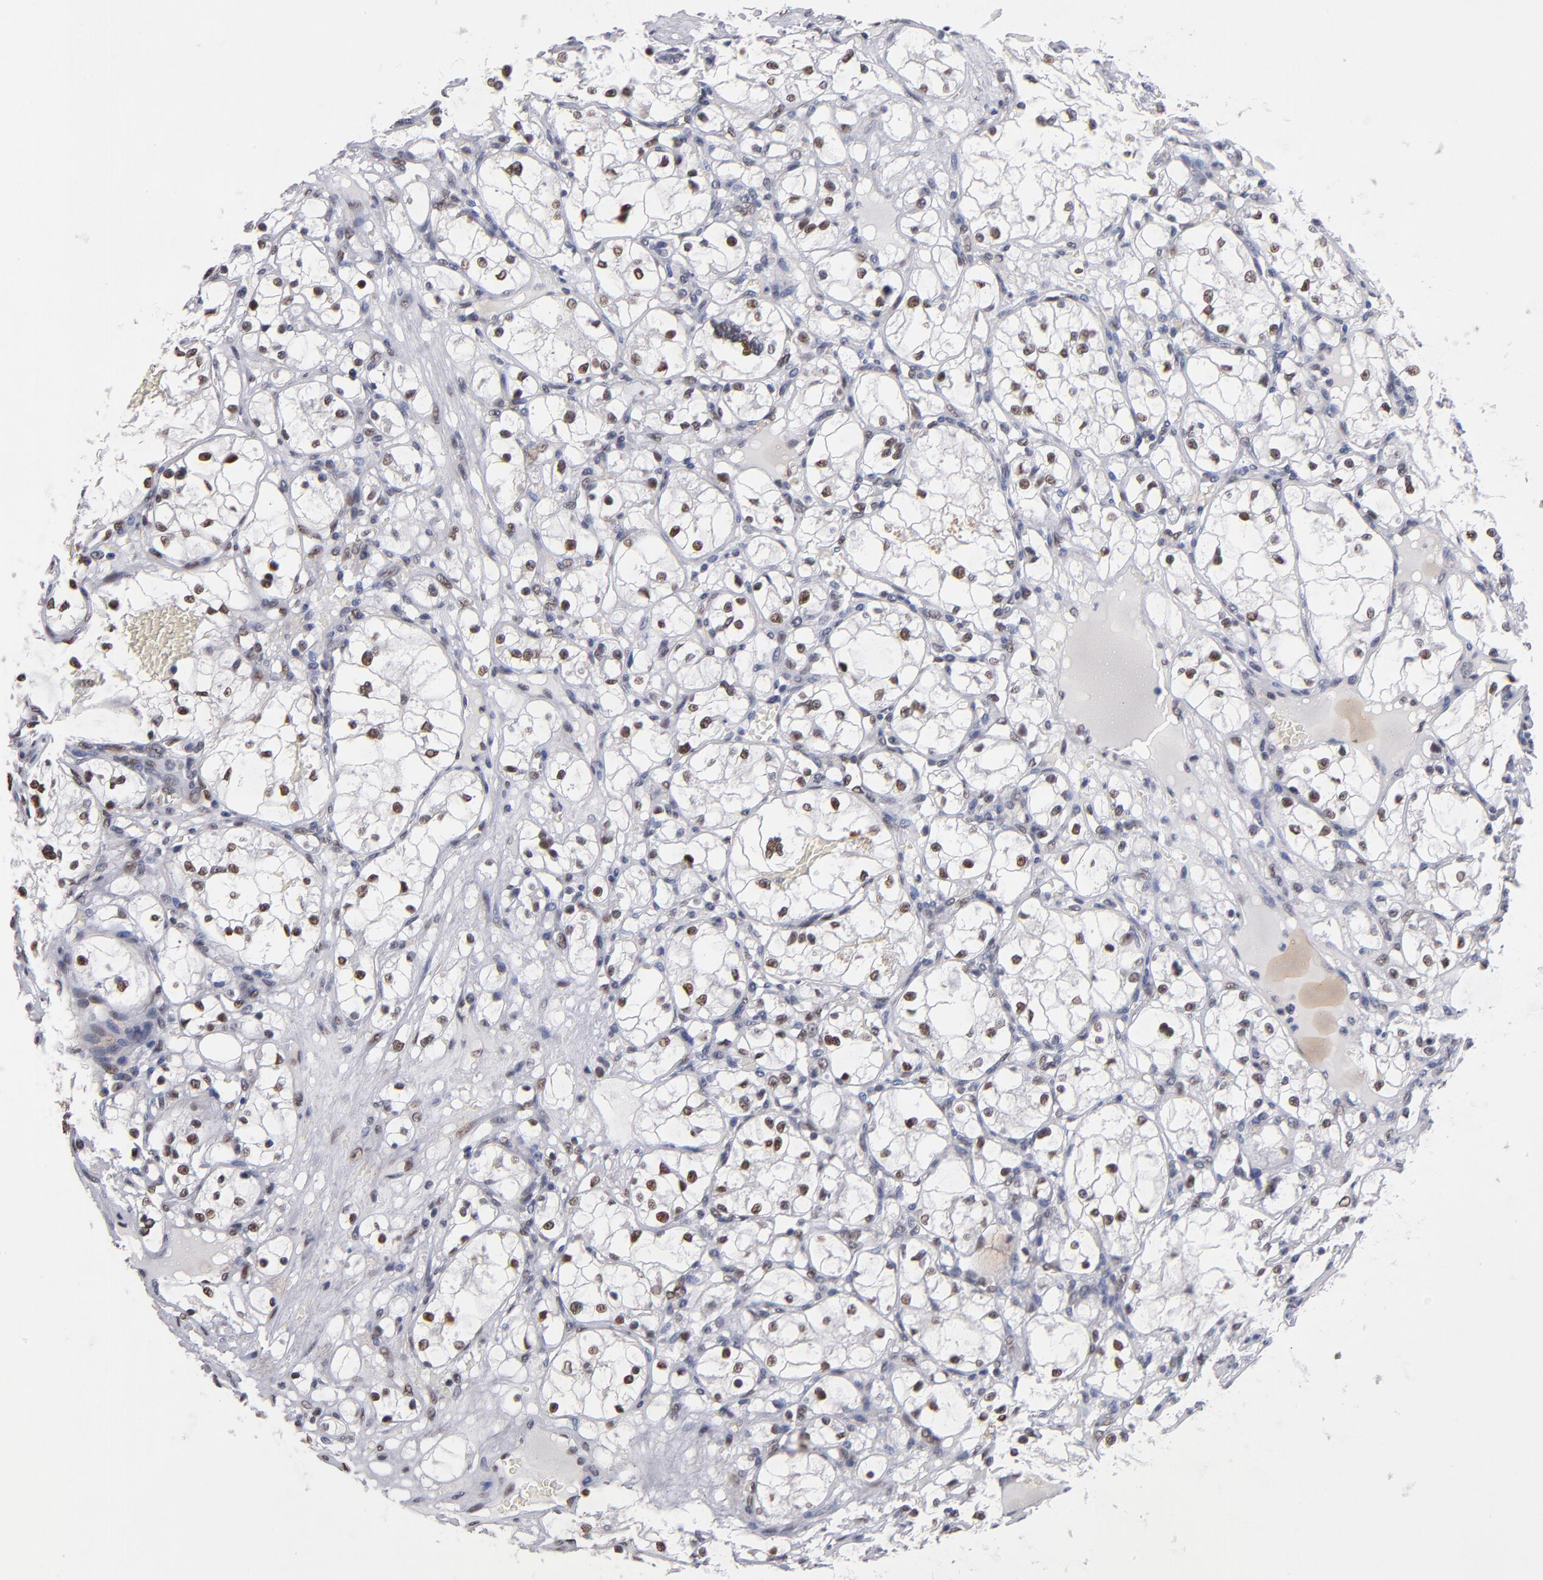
{"staining": {"intensity": "moderate", "quantity": "25%-75%", "location": "nuclear"}, "tissue": "renal cancer", "cell_type": "Tumor cells", "image_type": "cancer", "snomed": [{"axis": "morphology", "description": "Adenocarcinoma, NOS"}, {"axis": "topography", "description": "Kidney"}], "caption": "Moderate nuclear expression is appreciated in about 25%-75% of tumor cells in renal cancer.", "gene": "MN1", "patient": {"sex": "male", "age": 61}}